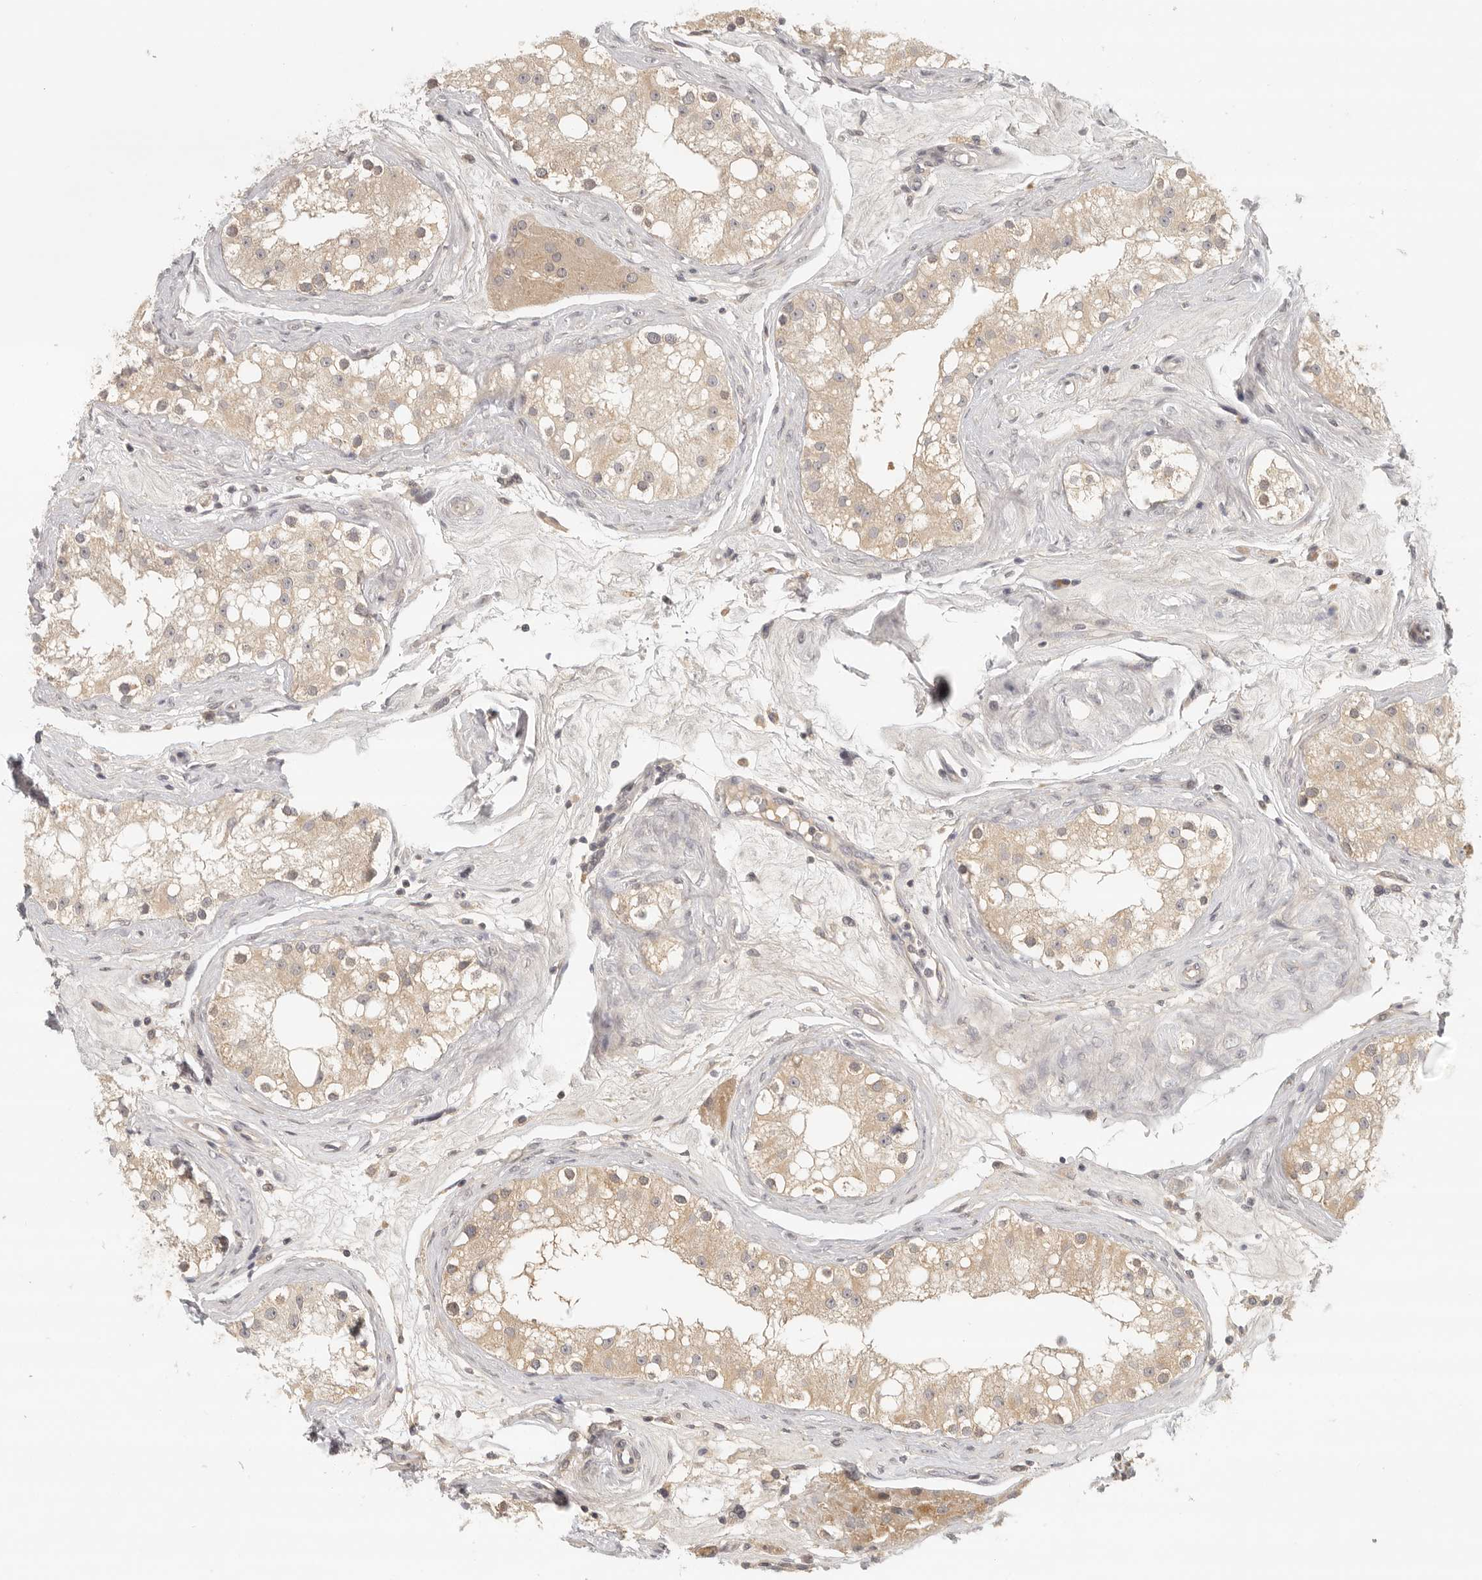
{"staining": {"intensity": "weak", "quantity": ">75%", "location": "cytoplasmic/membranous"}, "tissue": "testis", "cell_type": "Cells in seminiferous ducts", "image_type": "normal", "snomed": [{"axis": "morphology", "description": "Normal tissue, NOS"}, {"axis": "topography", "description": "Testis"}], "caption": "Protein staining of normal testis exhibits weak cytoplasmic/membranous expression in about >75% of cells in seminiferous ducts.", "gene": "AHDC1", "patient": {"sex": "male", "age": 84}}